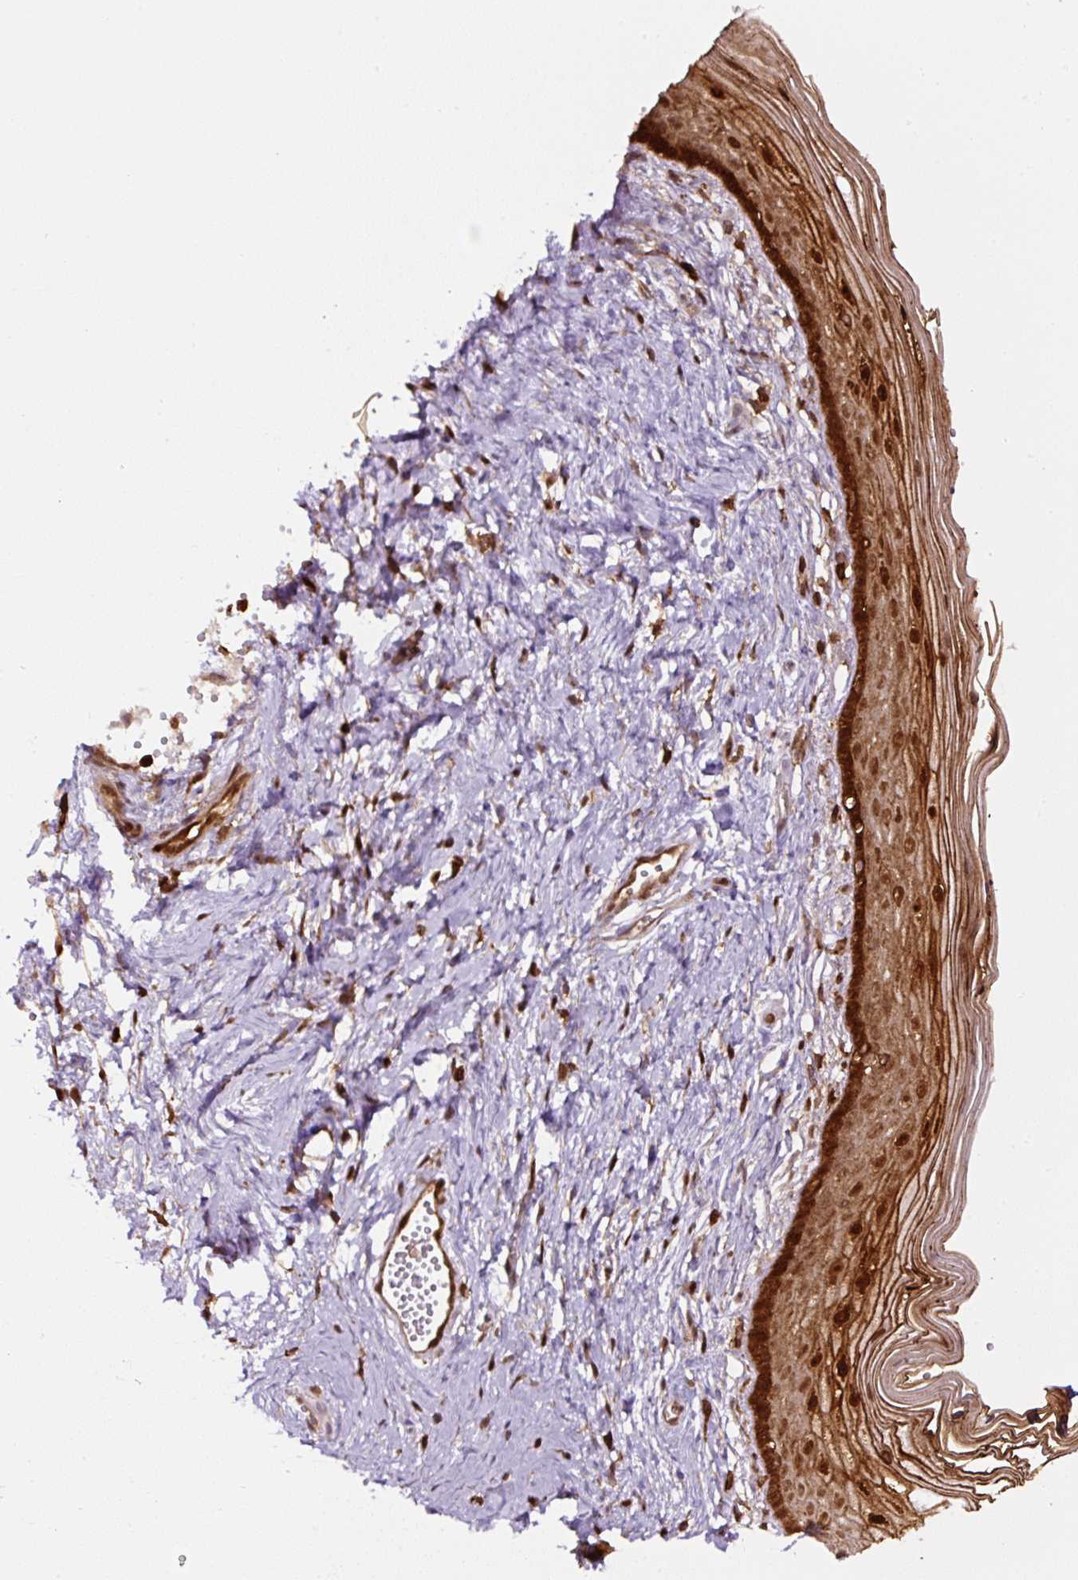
{"staining": {"intensity": "strong", "quantity": "25%-75%", "location": "cytoplasmic/membranous,nuclear"}, "tissue": "vagina", "cell_type": "Squamous epithelial cells", "image_type": "normal", "snomed": [{"axis": "morphology", "description": "Normal tissue, NOS"}, {"axis": "topography", "description": "Vagina"}], "caption": "Immunohistochemical staining of unremarkable vagina demonstrates 25%-75% levels of strong cytoplasmic/membranous,nuclear protein staining in approximately 25%-75% of squamous epithelial cells. Using DAB (brown) and hematoxylin (blue) stains, captured at high magnification using brightfield microscopy.", "gene": "ANXA1", "patient": {"sex": "female", "age": 38}}